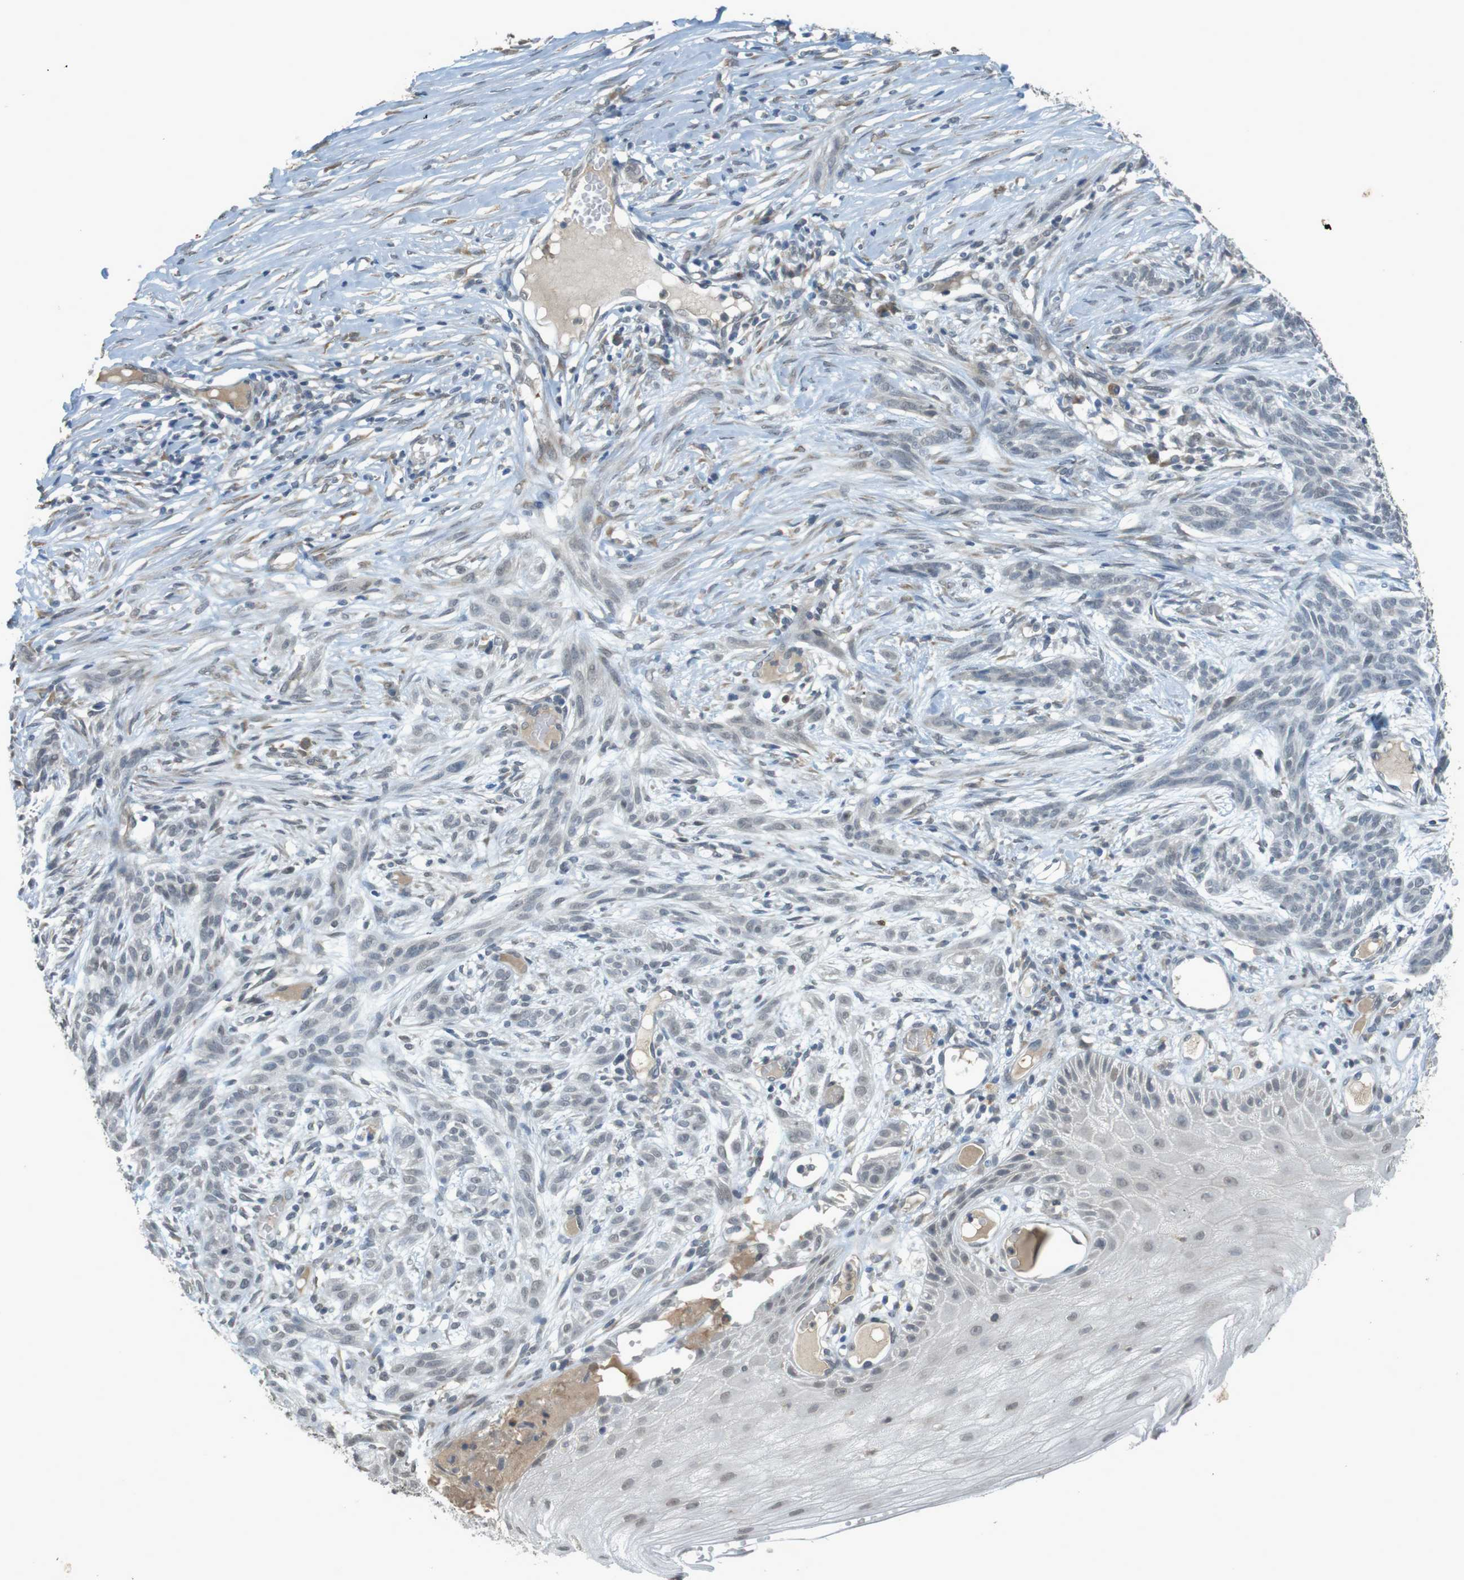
{"staining": {"intensity": "negative", "quantity": "none", "location": "none"}, "tissue": "skin cancer", "cell_type": "Tumor cells", "image_type": "cancer", "snomed": [{"axis": "morphology", "description": "Basal cell carcinoma"}, {"axis": "topography", "description": "Skin"}], "caption": "The histopathology image exhibits no staining of tumor cells in skin basal cell carcinoma.", "gene": "FZD10", "patient": {"sex": "female", "age": 59}}